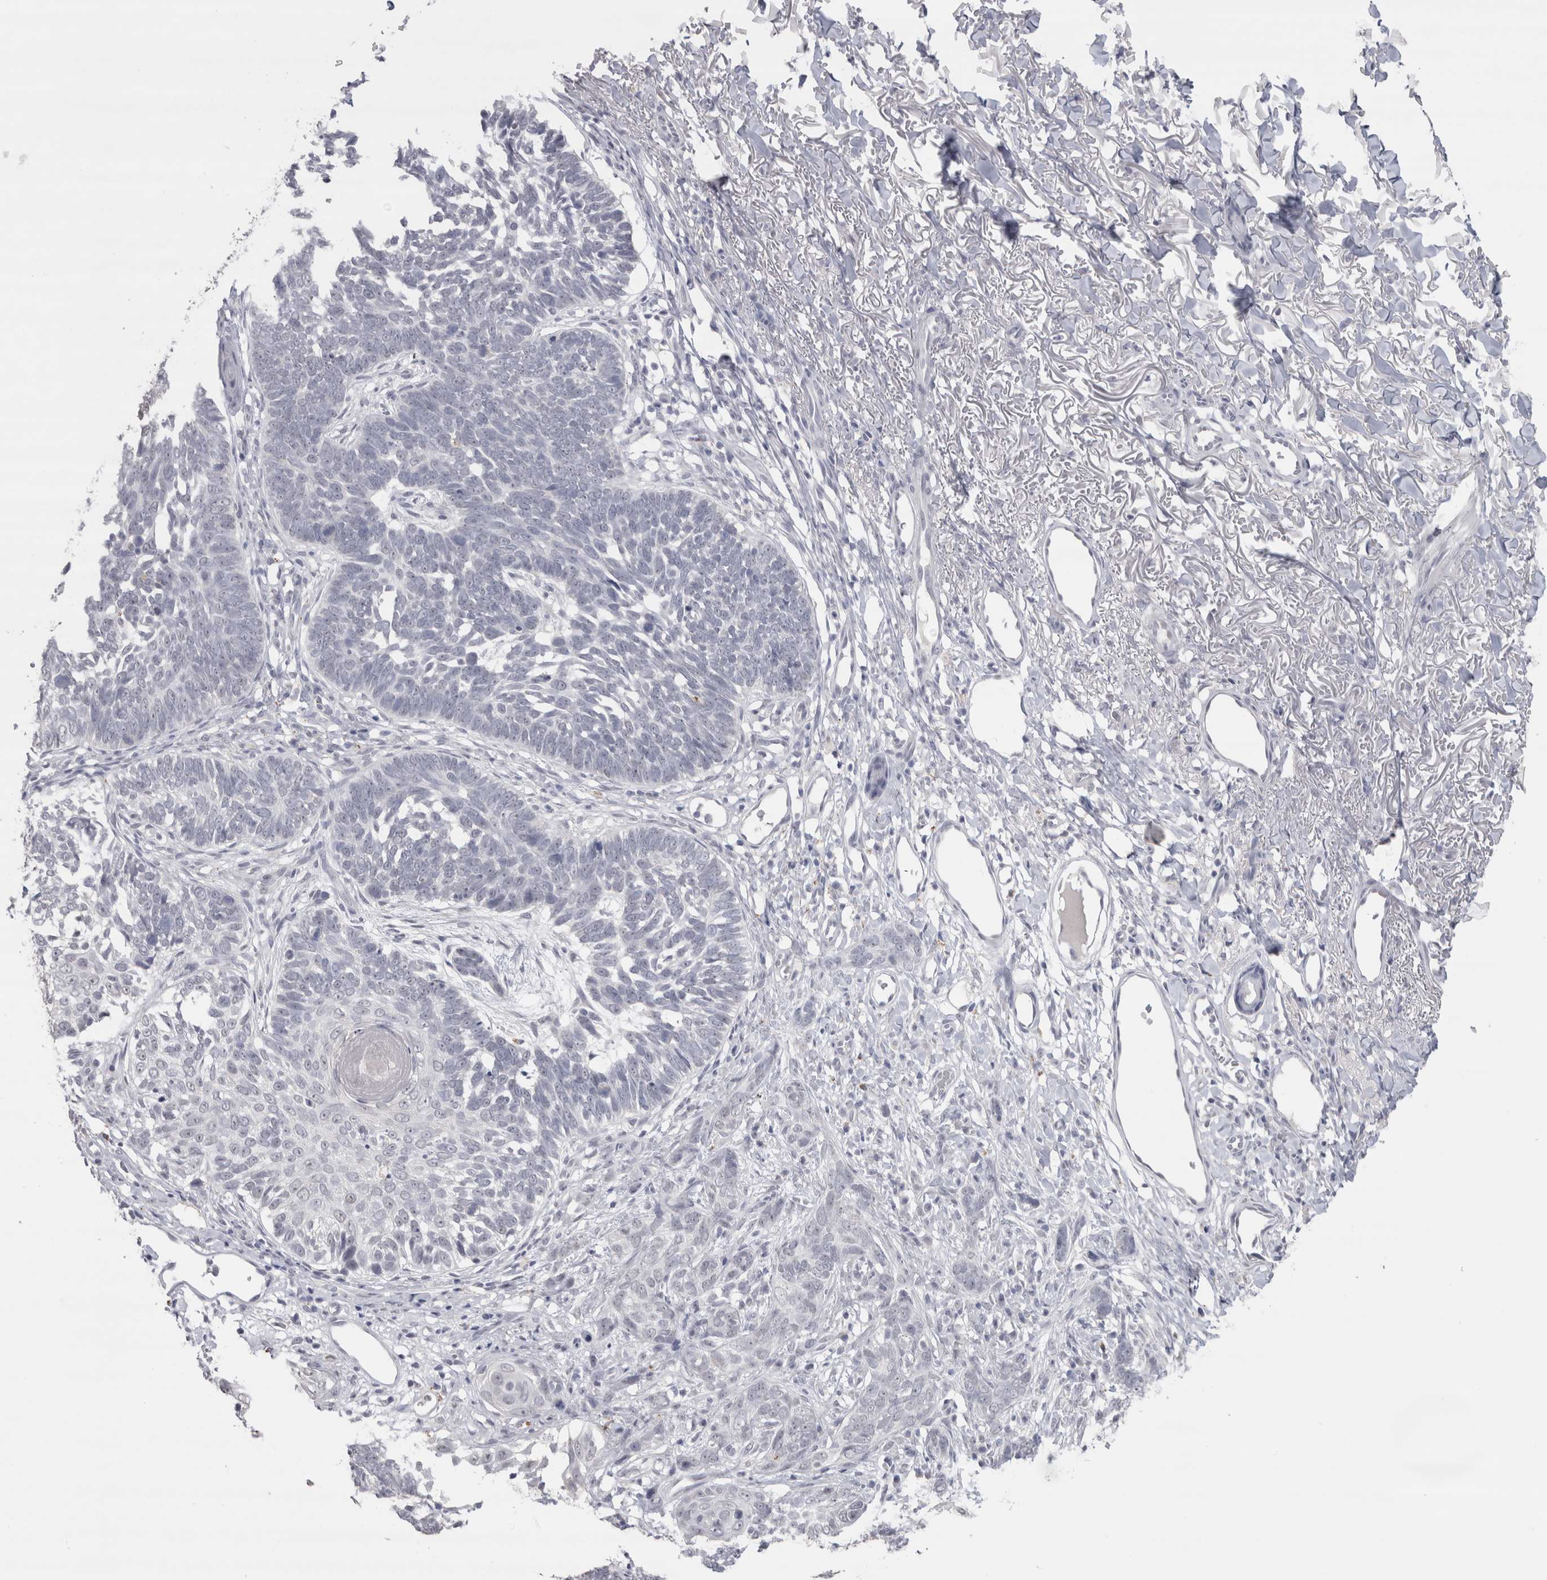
{"staining": {"intensity": "negative", "quantity": "none", "location": "none"}, "tissue": "skin cancer", "cell_type": "Tumor cells", "image_type": "cancer", "snomed": [{"axis": "morphology", "description": "Normal tissue, NOS"}, {"axis": "morphology", "description": "Basal cell carcinoma"}, {"axis": "topography", "description": "Skin"}], "caption": "Micrograph shows no protein positivity in tumor cells of basal cell carcinoma (skin) tissue.", "gene": "CDH17", "patient": {"sex": "male", "age": 77}}